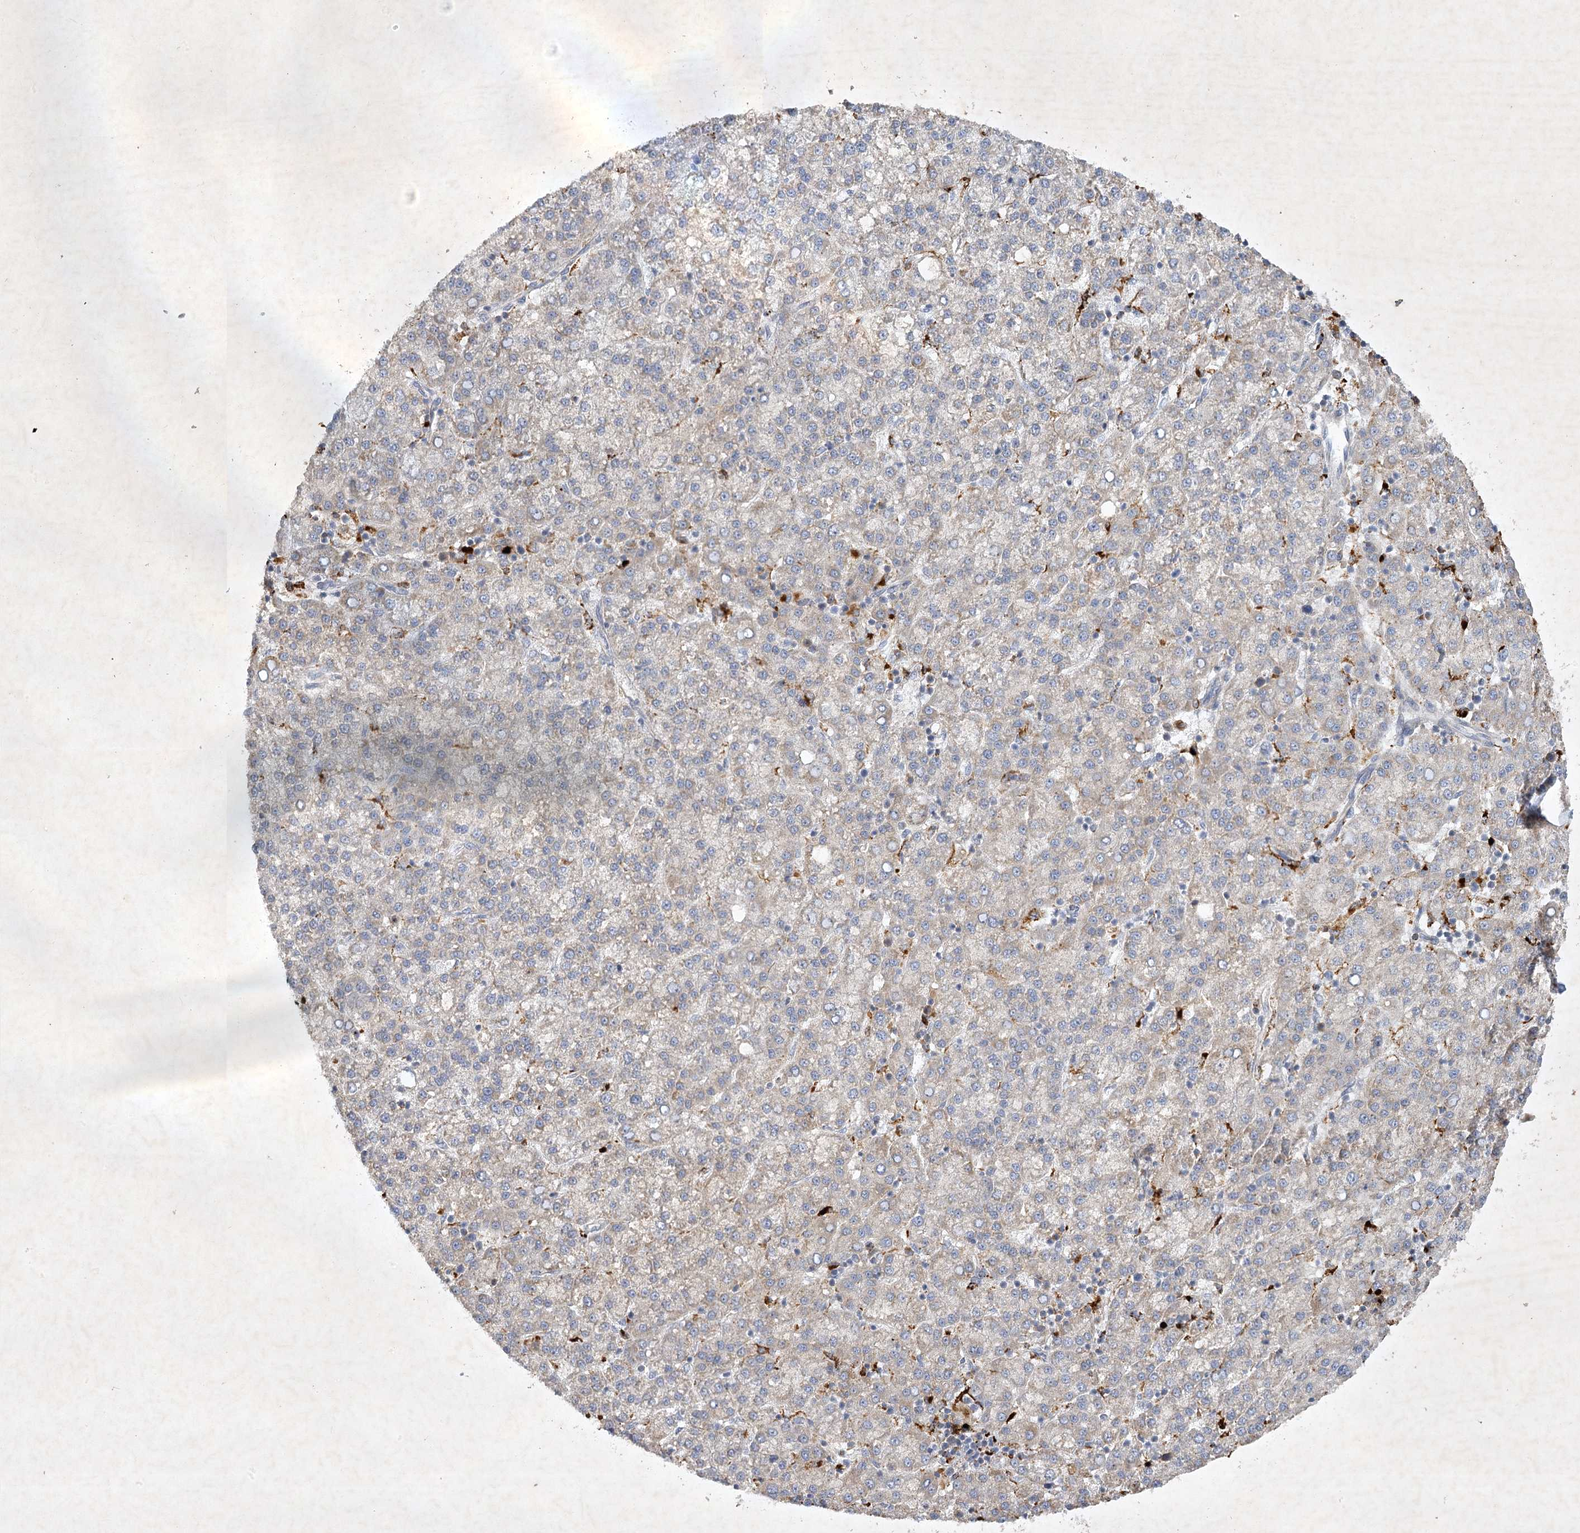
{"staining": {"intensity": "negative", "quantity": "none", "location": "none"}, "tissue": "liver cancer", "cell_type": "Tumor cells", "image_type": "cancer", "snomed": [{"axis": "morphology", "description": "Carcinoma, Hepatocellular, NOS"}, {"axis": "topography", "description": "Liver"}], "caption": "Tumor cells show no significant staining in liver cancer (hepatocellular carcinoma).", "gene": "PYROXD2", "patient": {"sex": "female", "age": 58}}